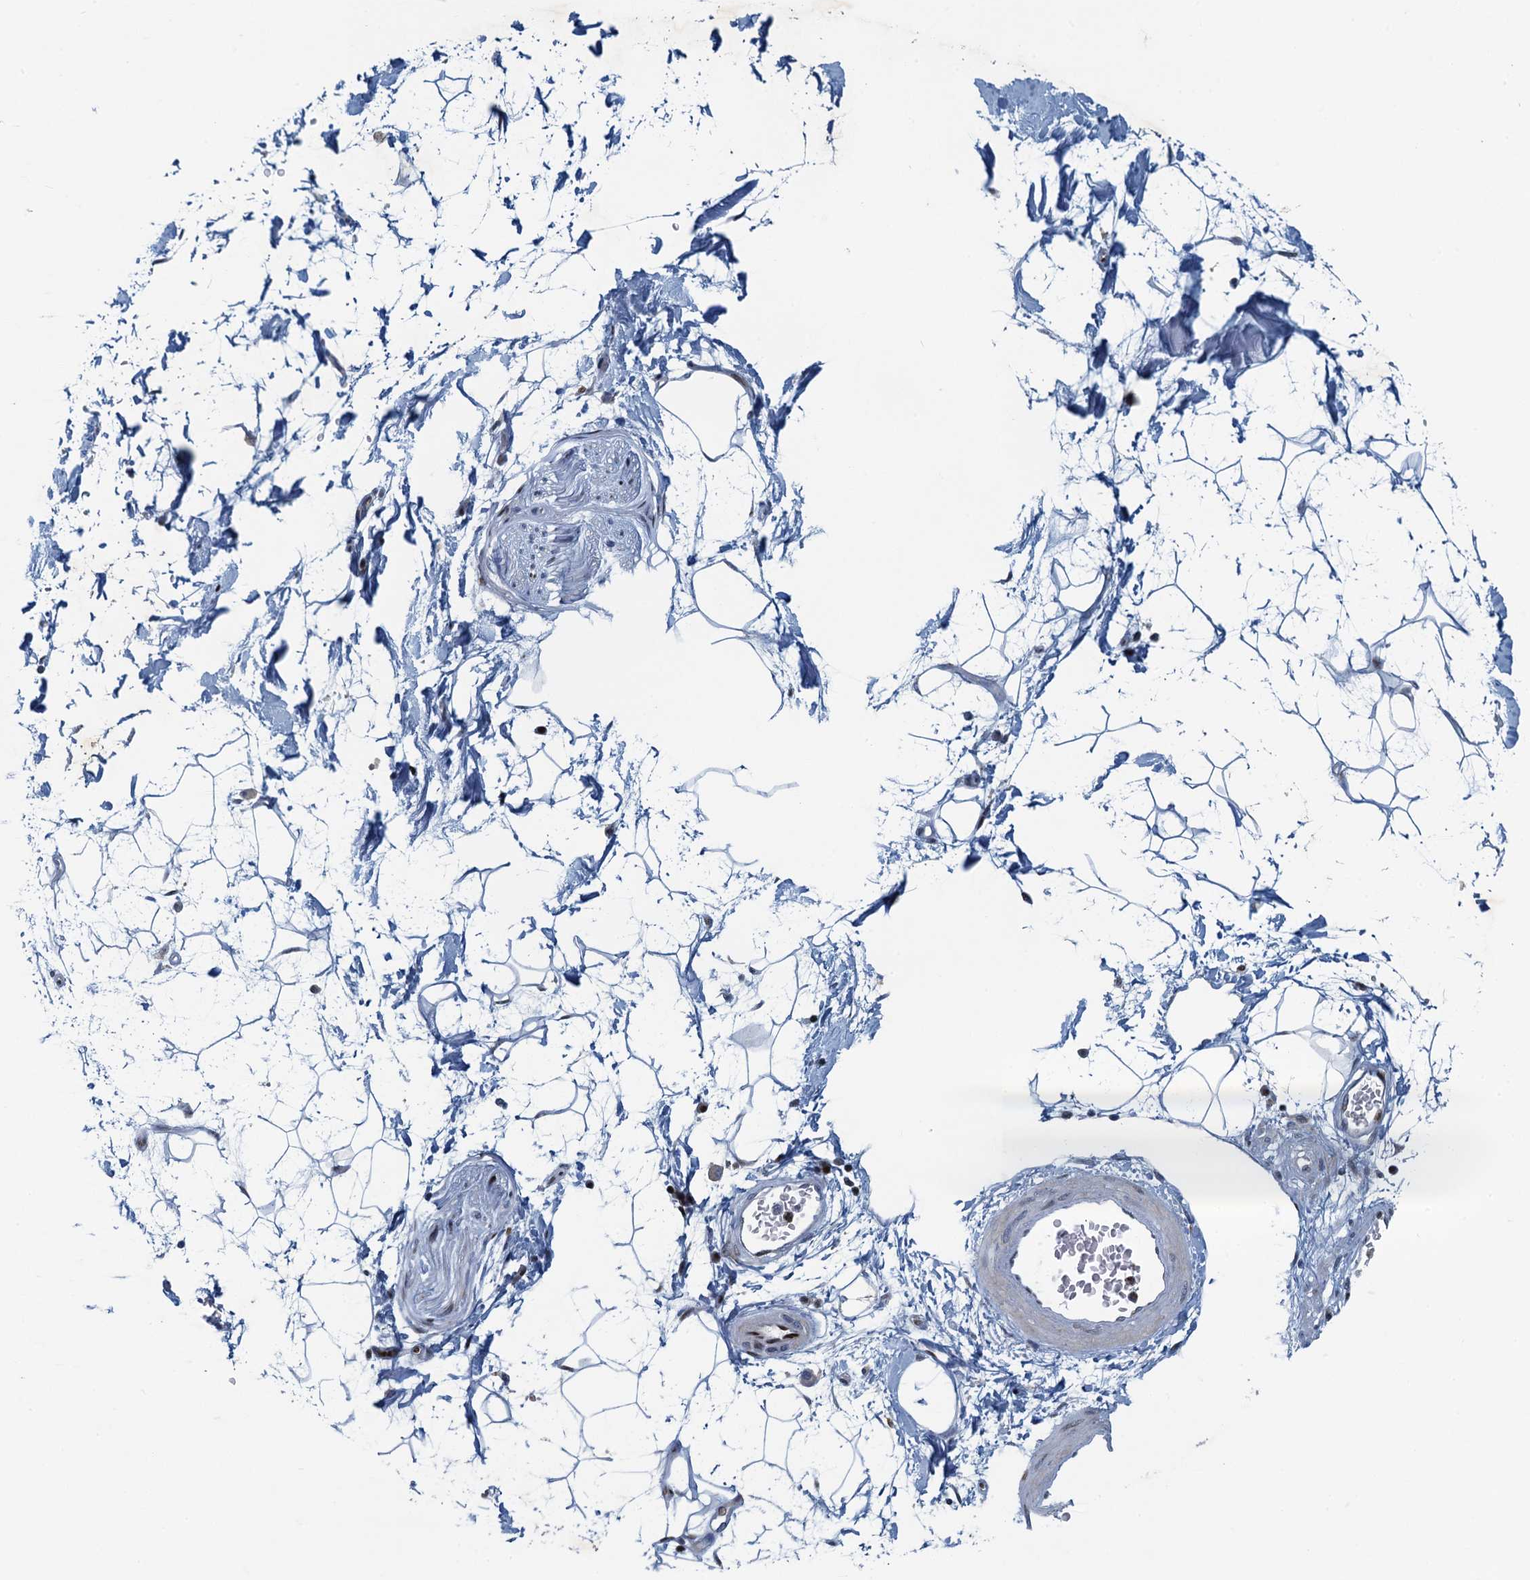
{"staining": {"intensity": "negative", "quantity": "none", "location": "none"}, "tissue": "adipose tissue", "cell_type": "Adipocytes", "image_type": "normal", "snomed": [{"axis": "morphology", "description": "Normal tissue, NOS"}, {"axis": "topography", "description": "Soft tissue"}], "caption": "A high-resolution micrograph shows immunohistochemistry staining of benign adipose tissue, which shows no significant expression in adipocytes.", "gene": "ANKRD13D", "patient": {"sex": "male", "age": 72}}